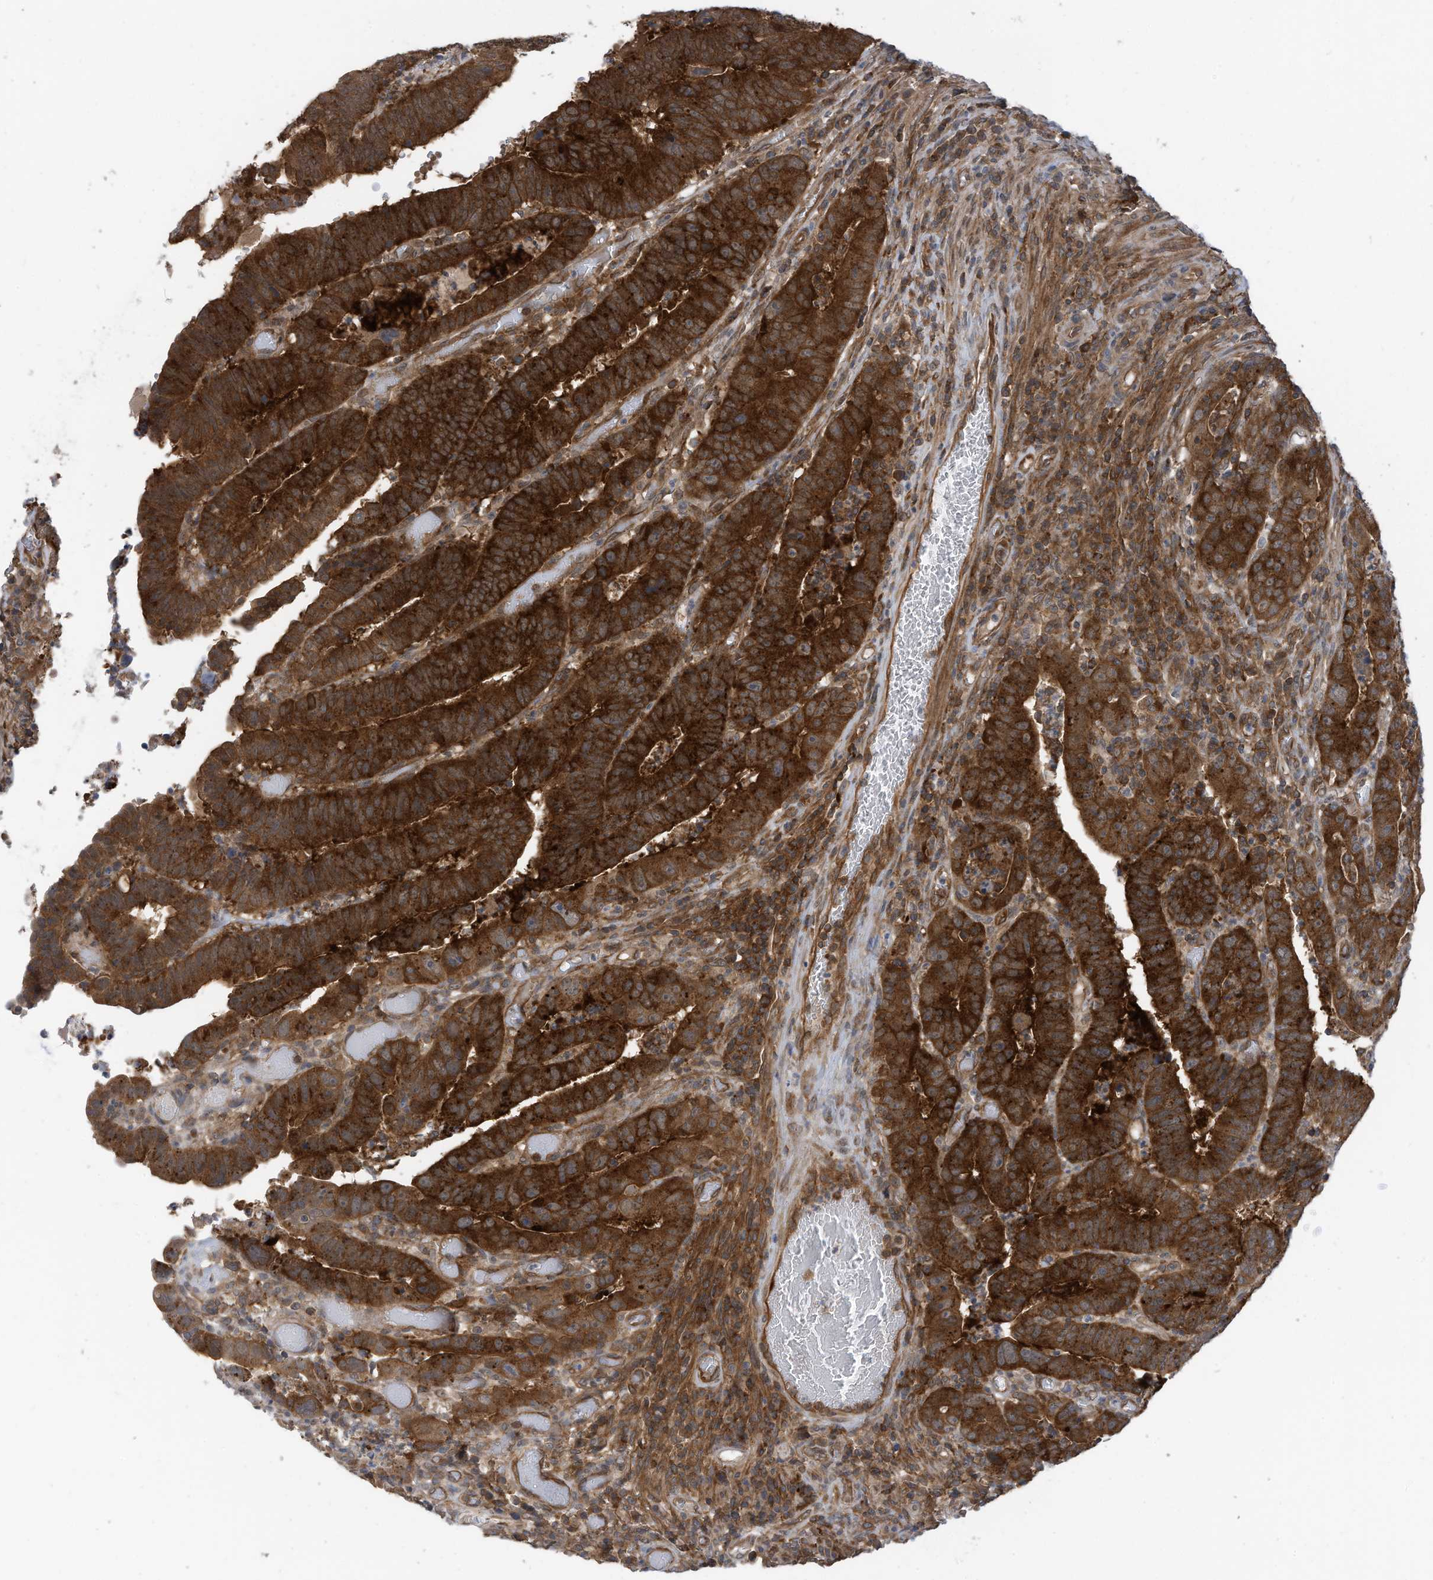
{"staining": {"intensity": "strong", "quantity": ">75%", "location": "cytoplasmic/membranous"}, "tissue": "colorectal cancer", "cell_type": "Tumor cells", "image_type": "cancer", "snomed": [{"axis": "morphology", "description": "Normal tissue, NOS"}, {"axis": "morphology", "description": "Adenocarcinoma, NOS"}, {"axis": "topography", "description": "Rectum"}], "caption": "This image displays immunohistochemistry (IHC) staining of colorectal cancer (adenocarcinoma), with high strong cytoplasmic/membranous positivity in about >75% of tumor cells.", "gene": "REPS1", "patient": {"sex": "female", "age": 65}}